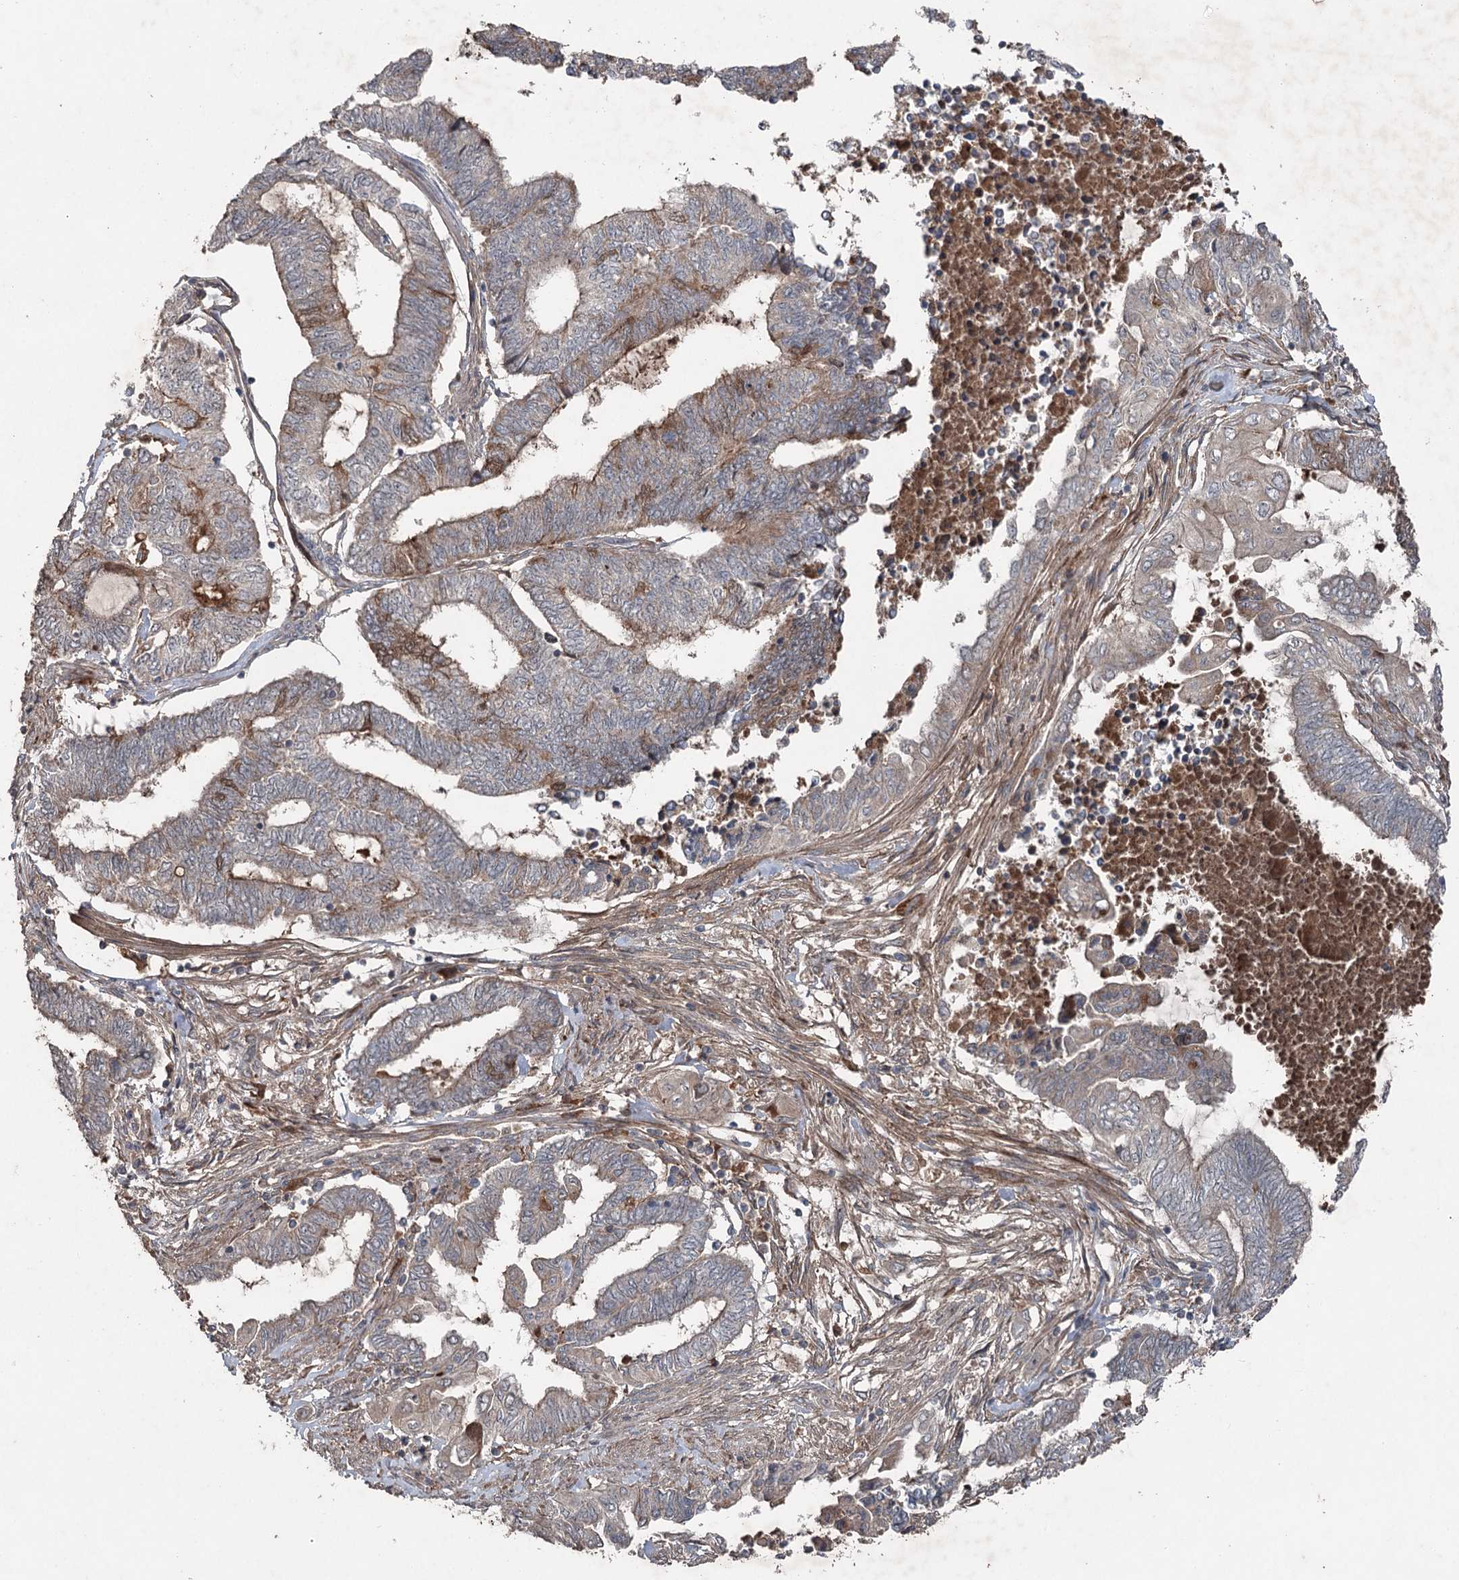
{"staining": {"intensity": "moderate", "quantity": "25%-75%", "location": "cytoplasmic/membranous"}, "tissue": "endometrial cancer", "cell_type": "Tumor cells", "image_type": "cancer", "snomed": [{"axis": "morphology", "description": "Adenocarcinoma, NOS"}, {"axis": "topography", "description": "Uterus"}, {"axis": "topography", "description": "Endometrium"}], "caption": "Endometrial cancer stained for a protein shows moderate cytoplasmic/membranous positivity in tumor cells.", "gene": "MAPK8IP2", "patient": {"sex": "female", "age": 70}}